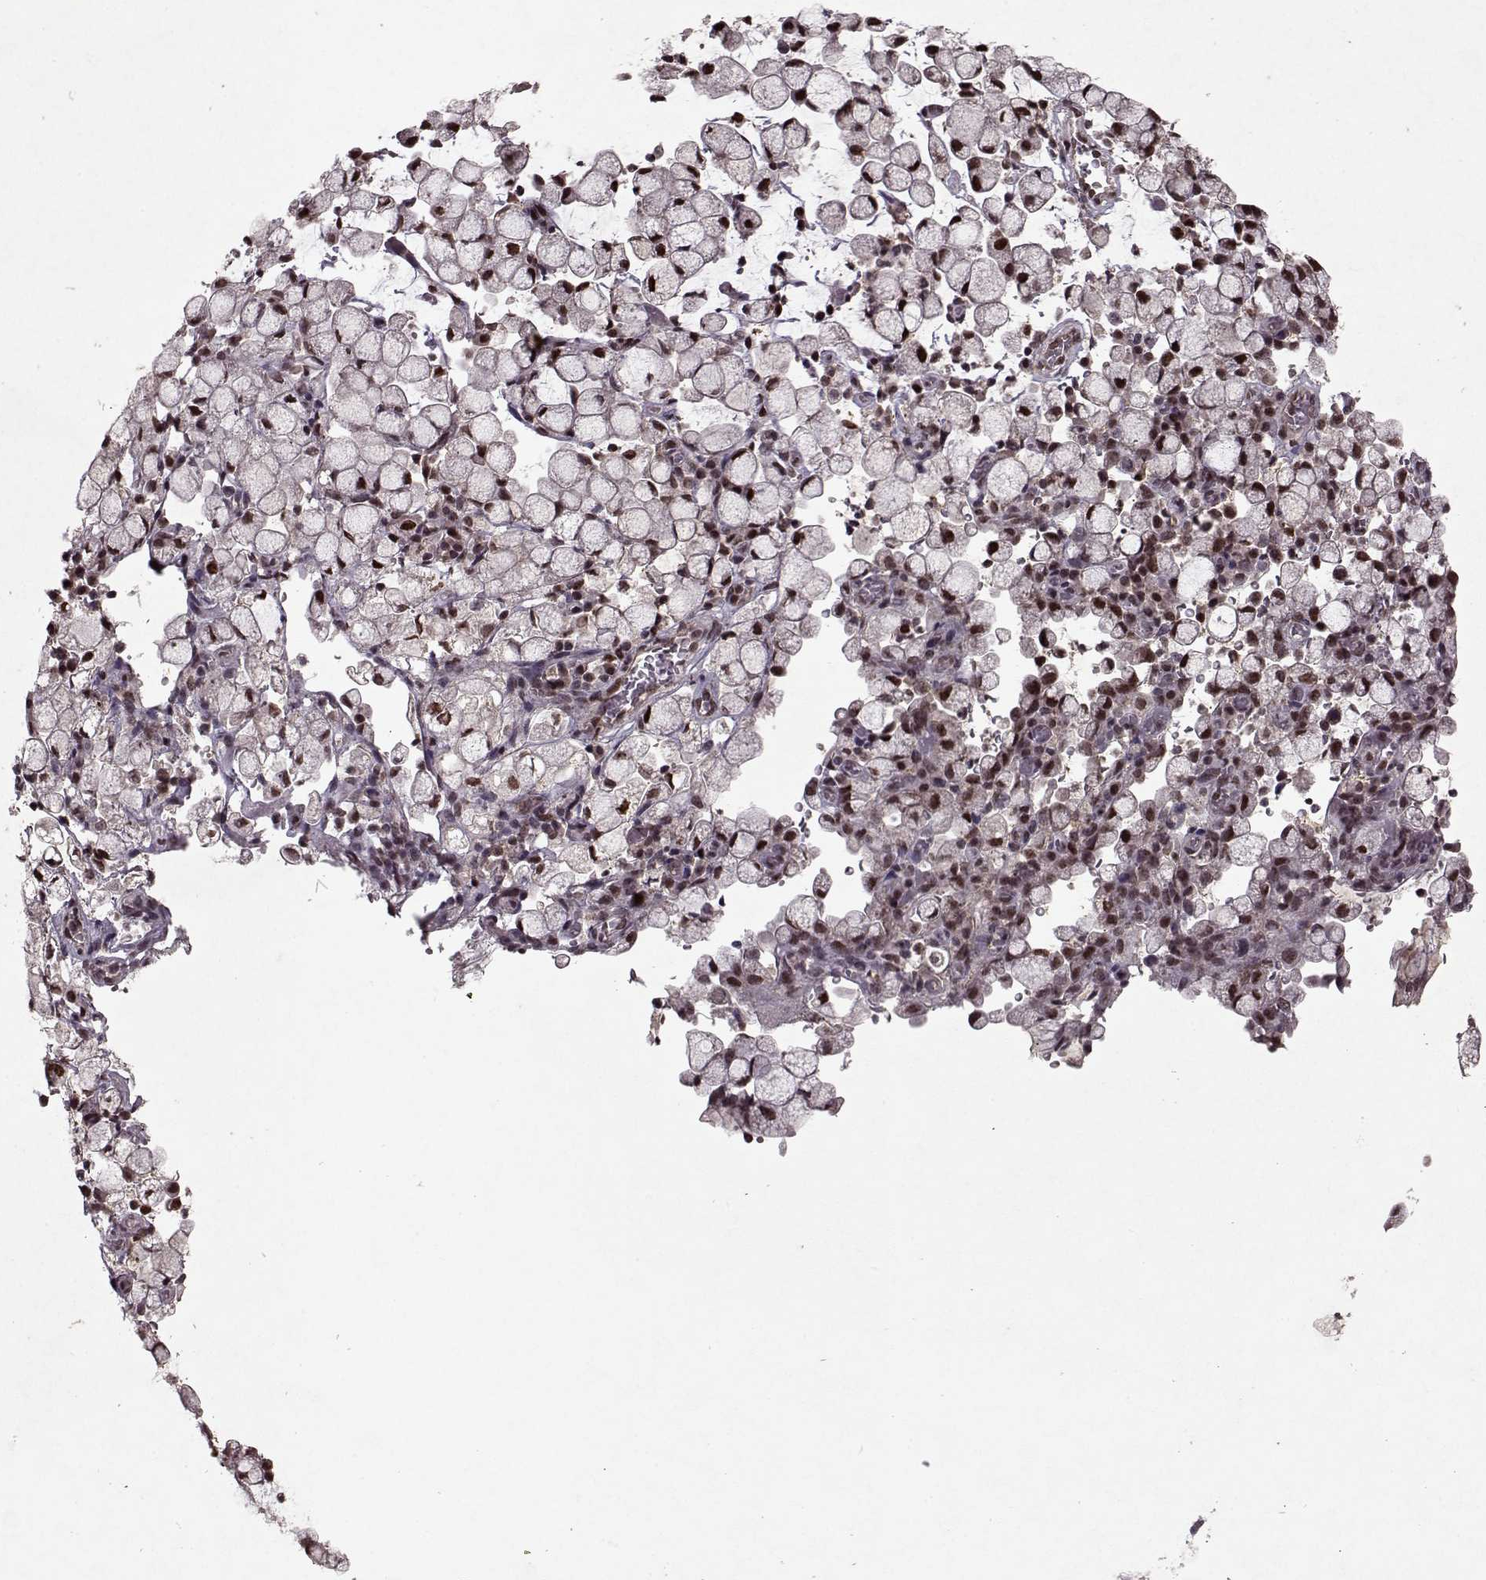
{"staining": {"intensity": "weak", "quantity": ">75%", "location": "cytoplasmic/membranous,nuclear"}, "tissue": "stomach cancer", "cell_type": "Tumor cells", "image_type": "cancer", "snomed": [{"axis": "morphology", "description": "Adenocarcinoma, NOS"}, {"axis": "topography", "description": "Stomach"}], "caption": "Immunohistochemistry staining of adenocarcinoma (stomach), which reveals low levels of weak cytoplasmic/membranous and nuclear staining in about >75% of tumor cells indicating weak cytoplasmic/membranous and nuclear protein expression. The staining was performed using DAB (brown) for protein detection and nuclei were counterstained in hematoxylin (blue).", "gene": "PSMA7", "patient": {"sex": "male", "age": 58}}